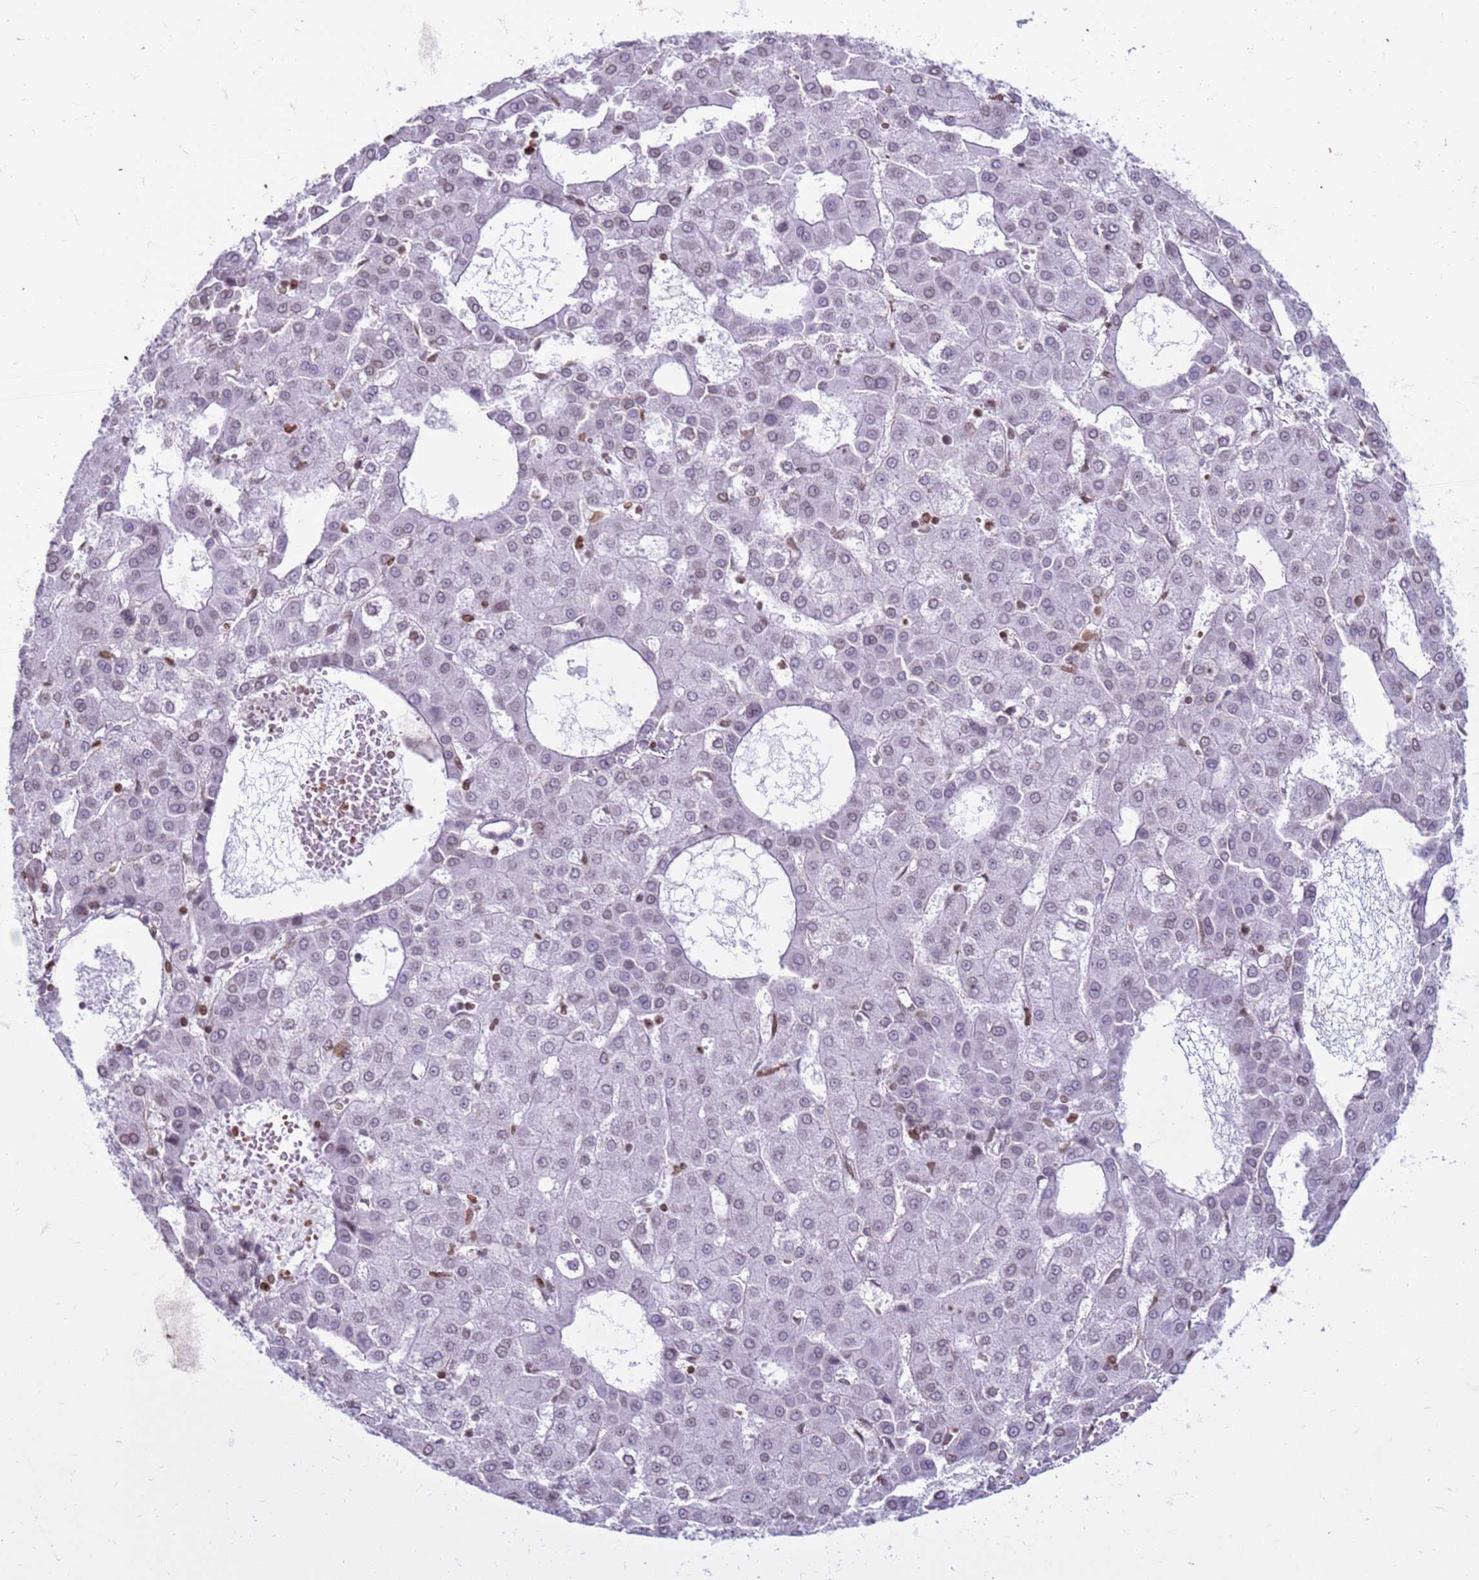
{"staining": {"intensity": "weak", "quantity": "<25%", "location": "cytoplasmic/membranous,nuclear"}, "tissue": "liver cancer", "cell_type": "Tumor cells", "image_type": "cancer", "snomed": [{"axis": "morphology", "description": "Carcinoma, Hepatocellular, NOS"}, {"axis": "topography", "description": "Liver"}], "caption": "Protein analysis of liver cancer (hepatocellular carcinoma) demonstrates no significant staining in tumor cells.", "gene": "METTL25B", "patient": {"sex": "male", "age": 47}}